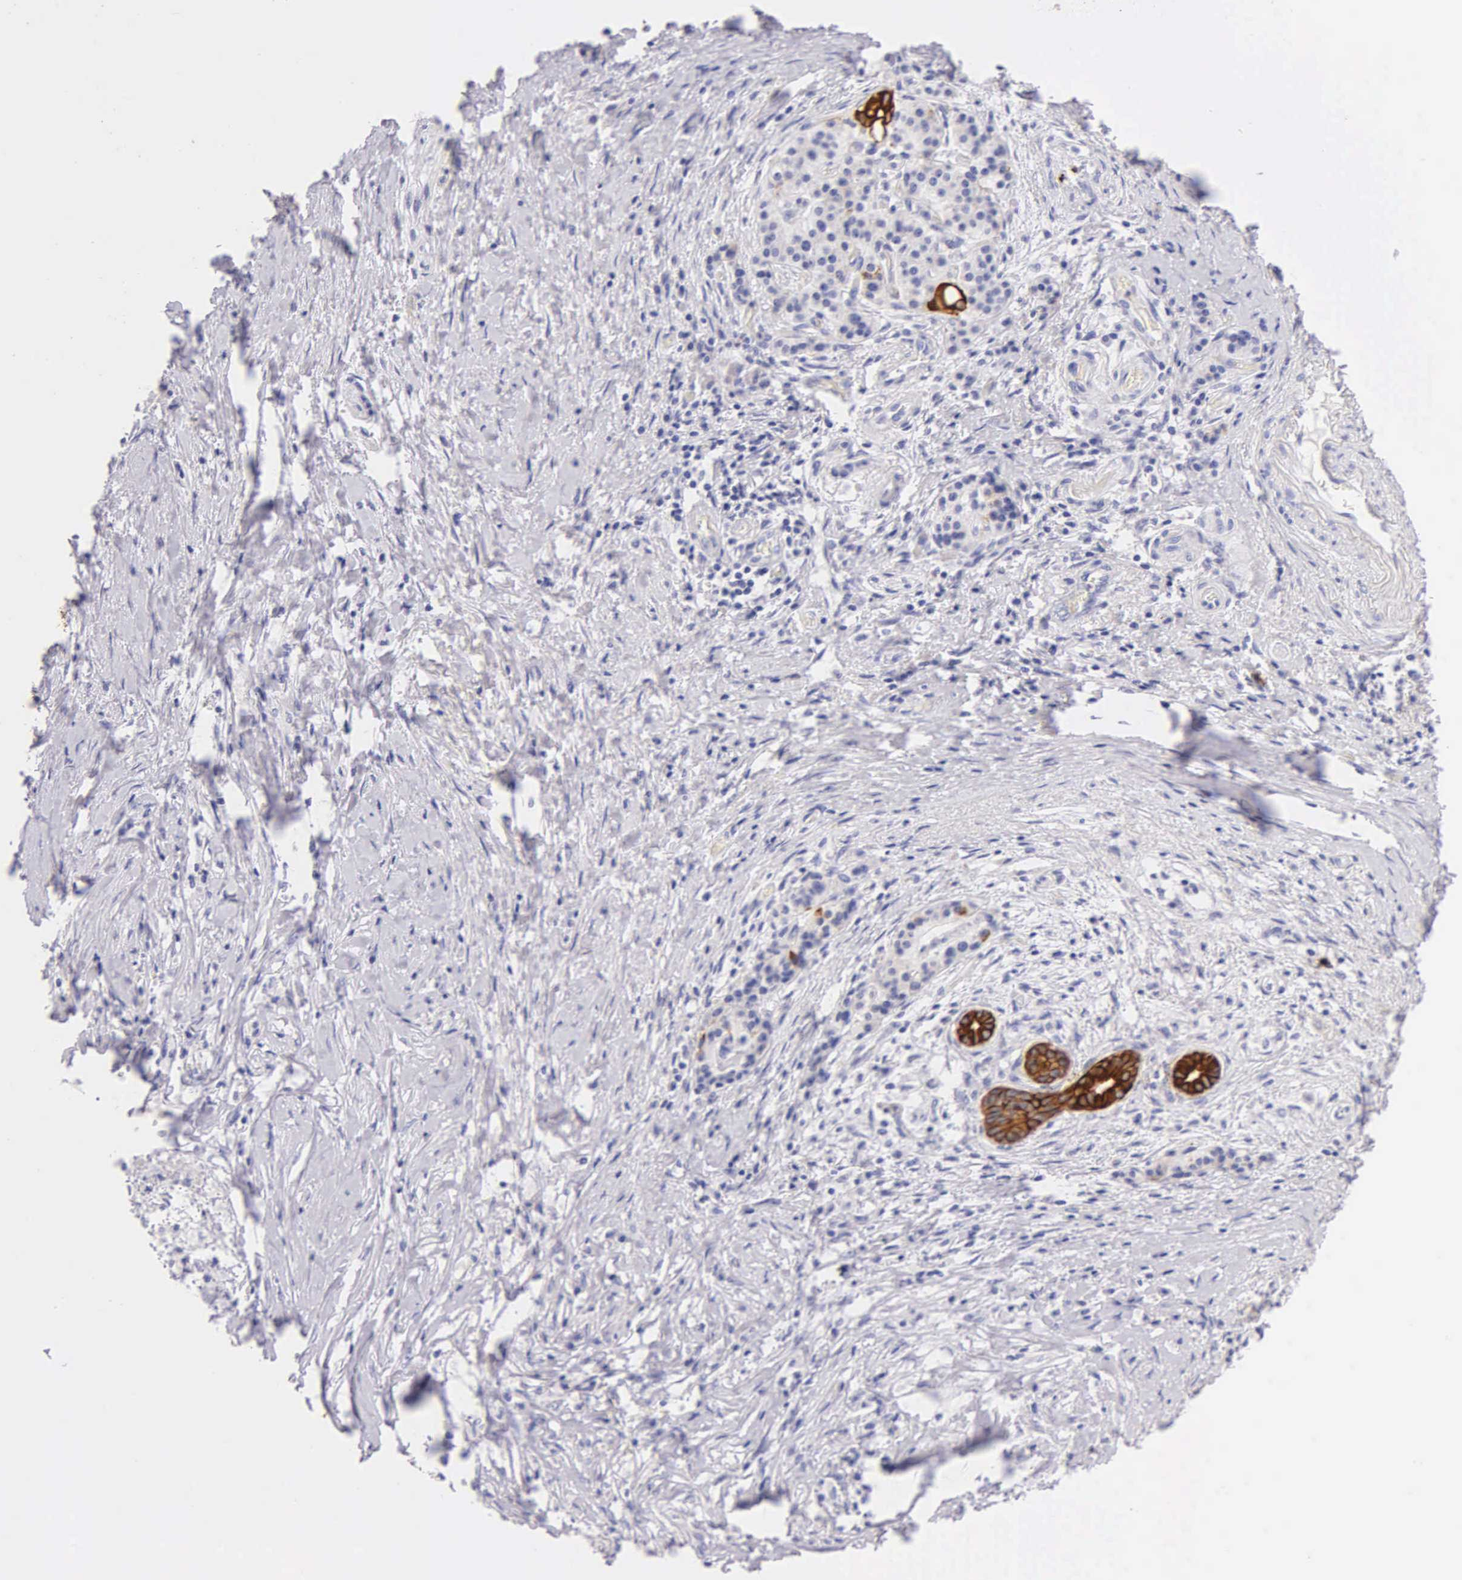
{"staining": {"intensity": "strong", "quantity": ">75%", "location": "cytoplasmic/membranous"}, "tissue": "pancreatic cancer", "cell_type": "Tumor cells", "image_type": "cancer", "snomed": [{"axis": "morphology", "description": "Adenocarcinoma, NOS"}, {"axis": "topography", "description": "Pancreas"}], "caption": "Human pancreatic adenocarcinoma stained with a protein marker demonstrates strong staining in tumor cells.", "gene": "KRT17", "patient": {"sex": "female", "age": 64}}